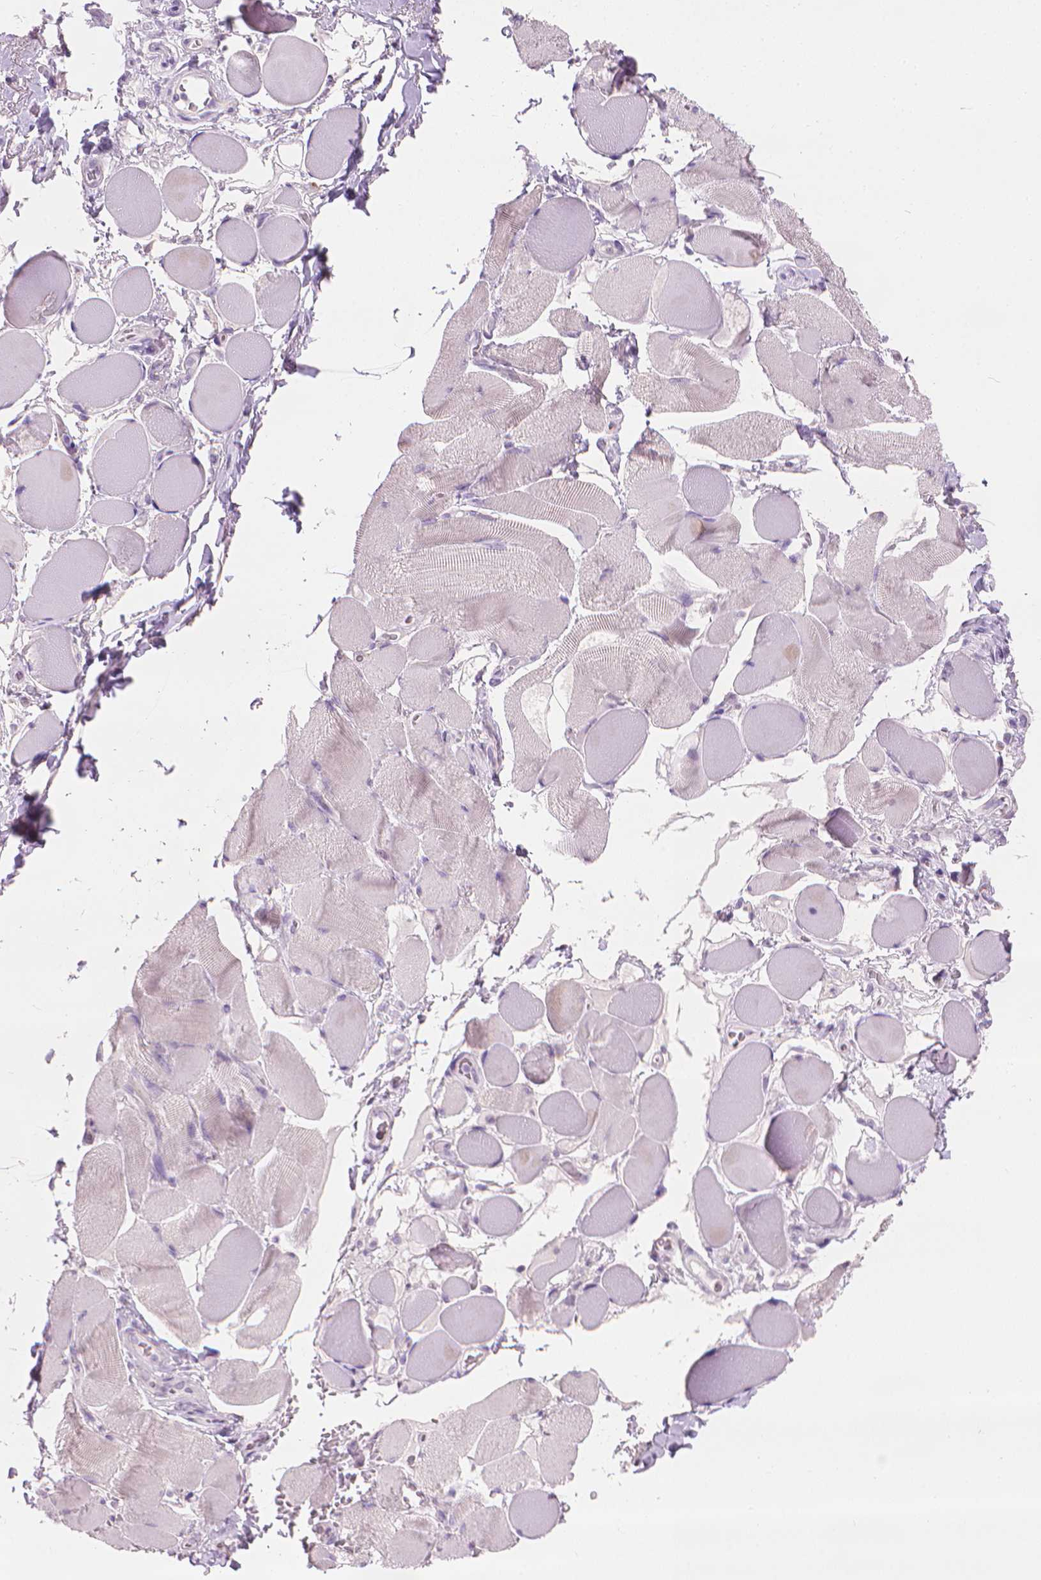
{"staining": {"intensity": "negative", "quantity": "none", "location": "none"}, "tissue": "skeletal muscle", "cell_type": "Myocytes", "image_type": "normal", "snomed": [{"axis": "morphology", "description": "Normal tissue, NOS"}, {"axis": "topography", "description": "Skeletal muscle"}, {"axis": "topography", "description": "Anal"}, {"axis": "topography", "description": "Peripheral nerve tissue"}], "caption": "Skeletal muscle was stained to show a protein in brown. There is no significant staining in myocytes. Nuclei are stained in blue.", "gene": "MLANA", "patient": {"sex": "male", "age": 53}}